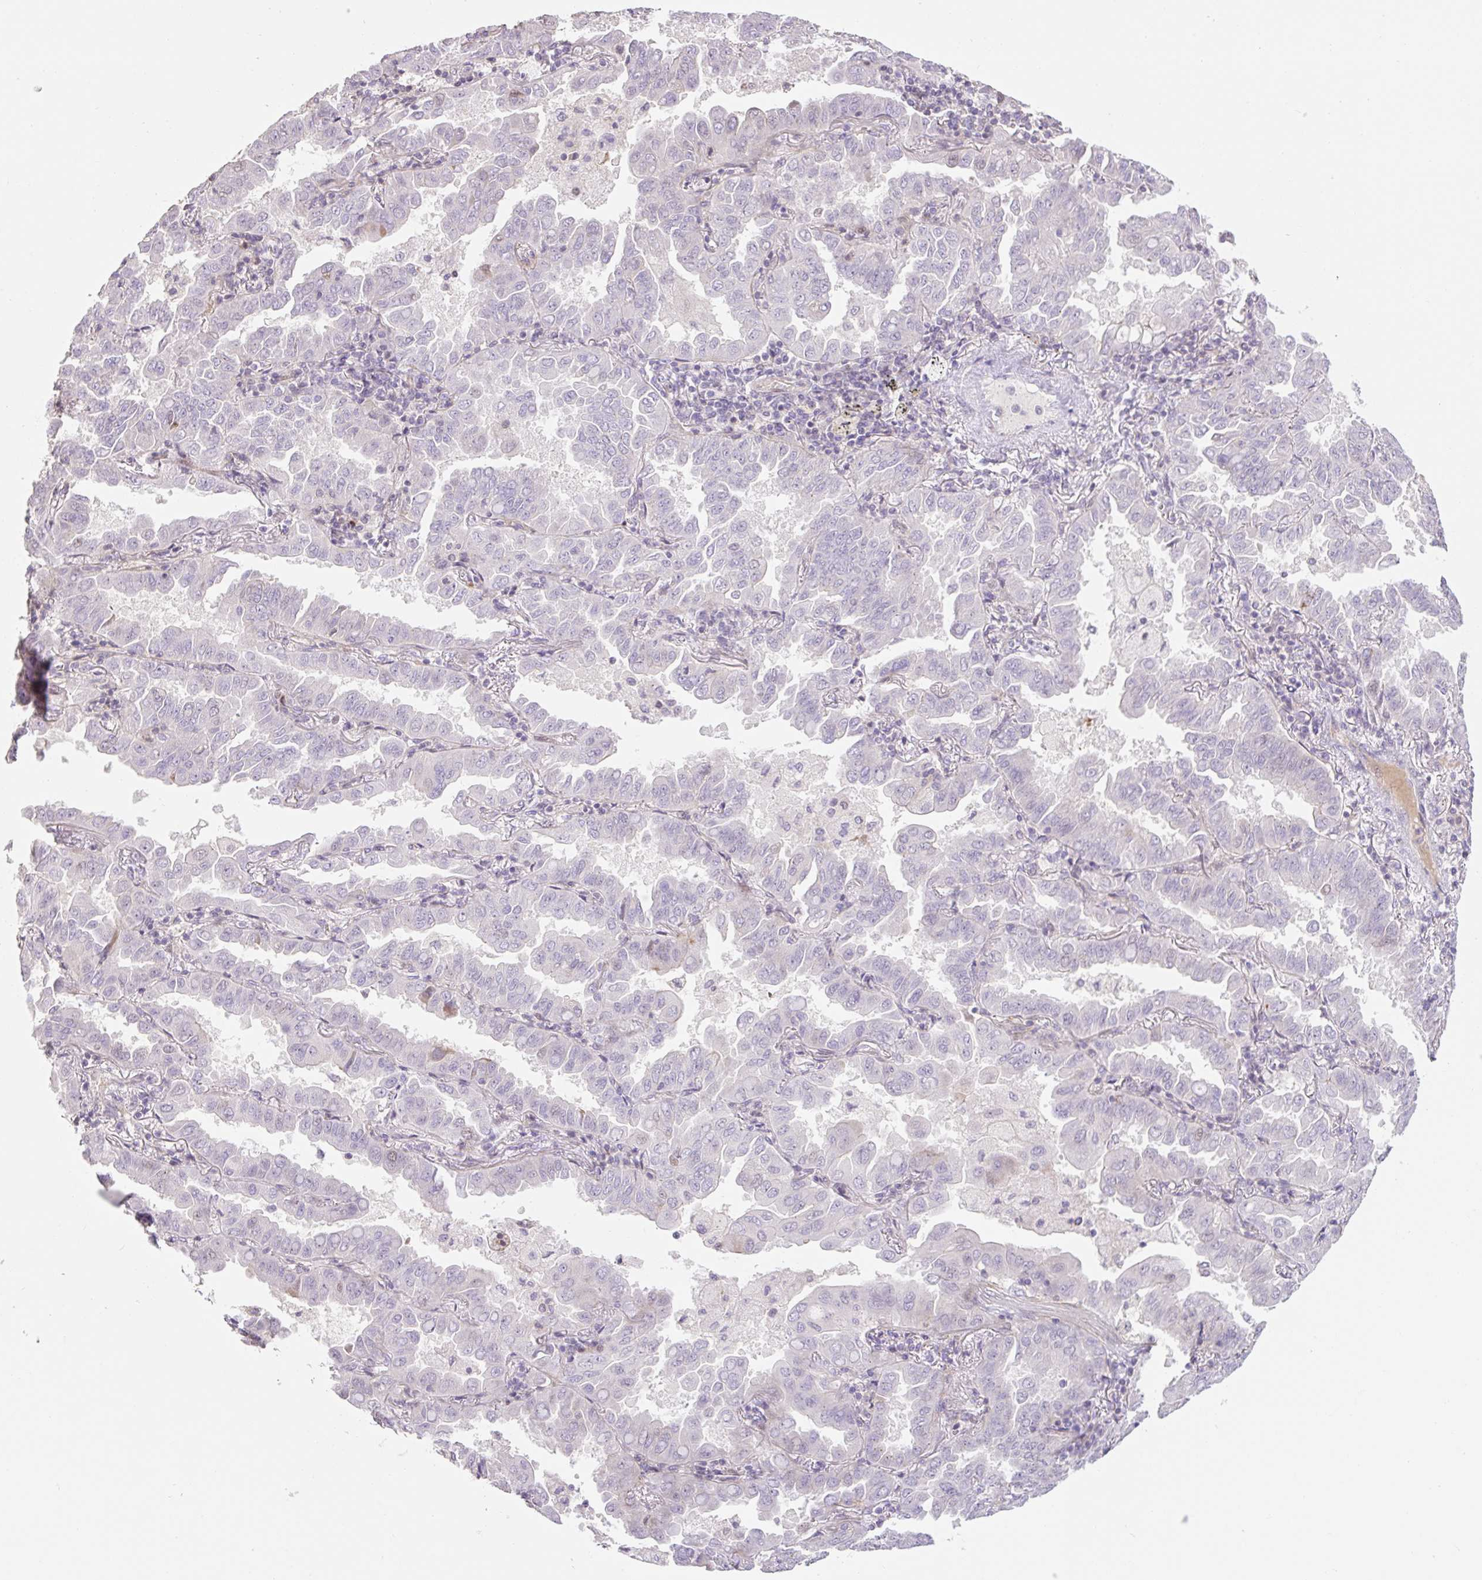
{"staining": {"intensity": "negative", "quantity": "none", "location": "none"}, "tissue": "lung cancer", "cell_type": "Tumor cells", "image_type": "cancer", "snomed": [{"axis": "morphology", "description": "Adenocarcinoma, NOS"}, {"axis": "topography", "description": "Lung"}], "caption": "The immunohistochemistry image has no significant staining in tumor cells of lung cancer (adenocarcinoma) tissue. Brightfield microscopy of immunohistochemistry (IHC) stained with DAB (brown) and hematoxylin (blue), captured at high magnification.", "gene": "ZNF552", "patient": {"sex": "male", "age": 64}}